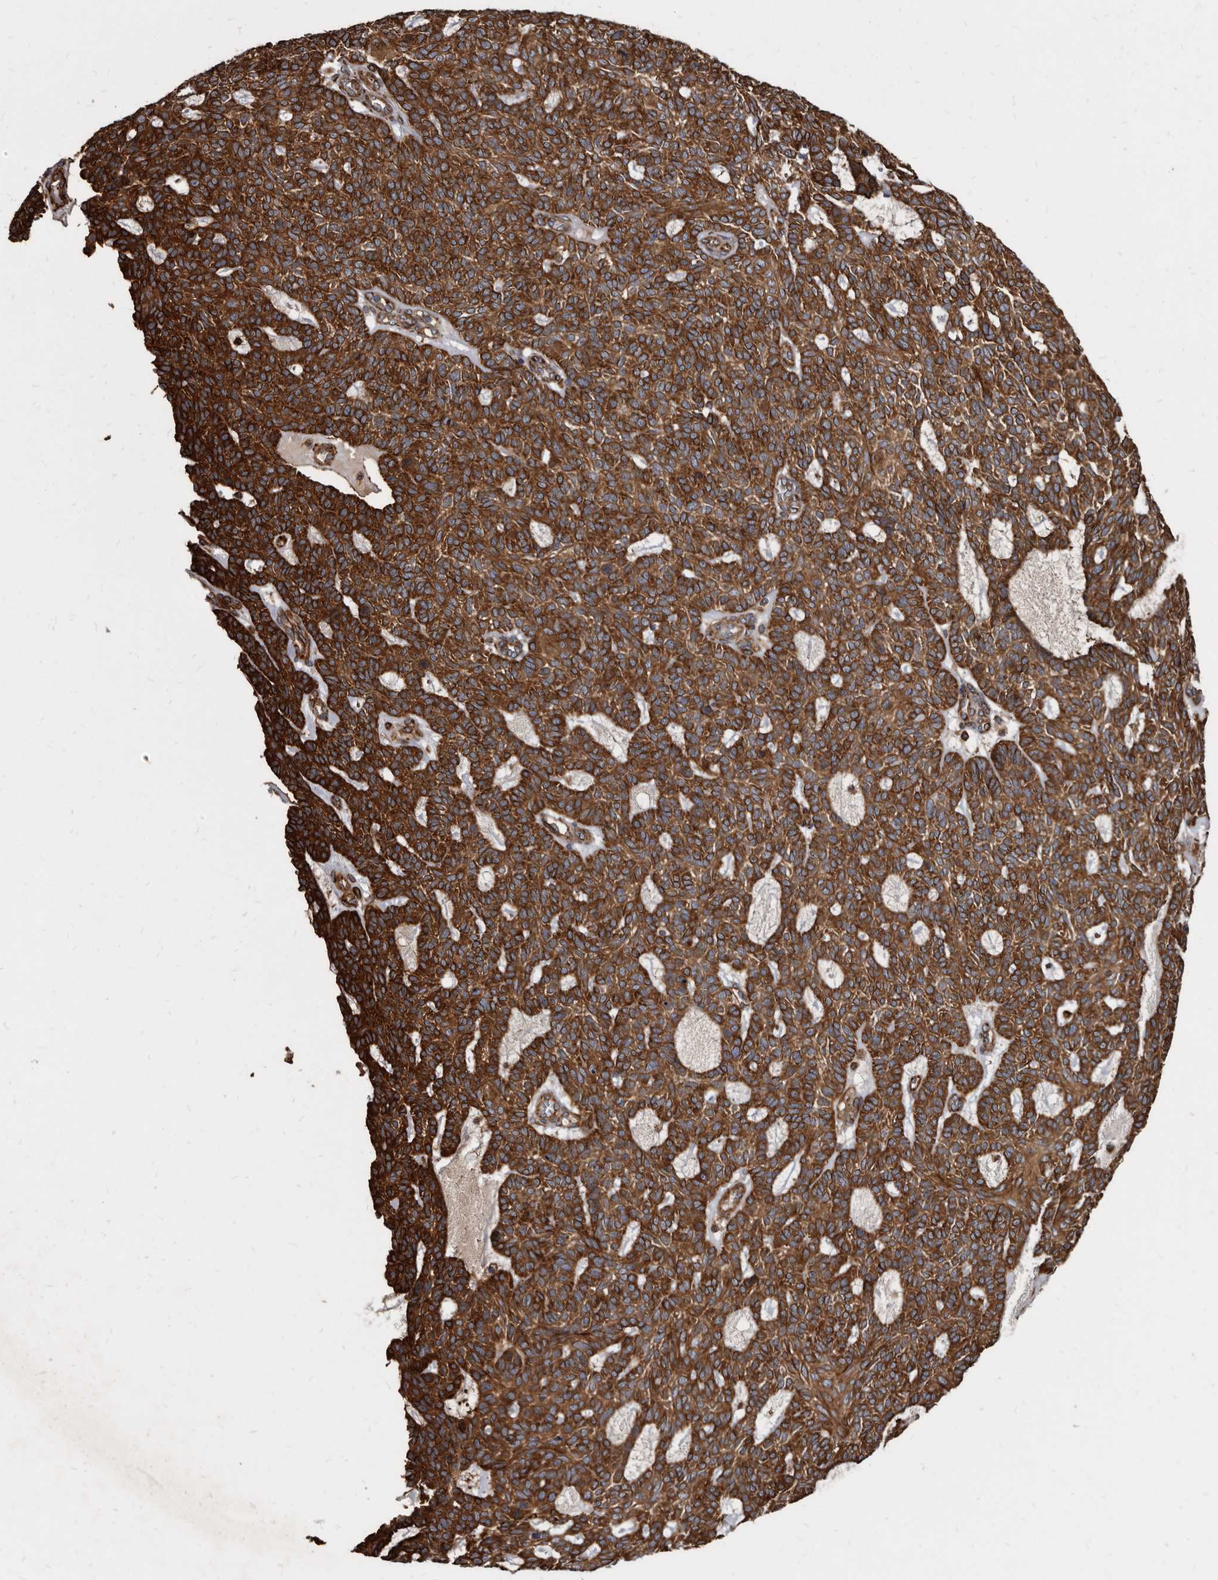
{"staining": {"intensity": "strong", "quantity": ">75%", "location": "cytoplasmic/membranous"}, "tissue": "skin cancer", "cell_type": "Tumor cells", "image_type": "cancer", "snomed": [{"axis": "morphology", "description": "Squamous cell carcinoma, NOS"}, {"axis": "topography", "description": "Skin"}], "caption": "Squamous cell carcinoma (skin) tissue displays strong cytoplasmic/membranous positivity in approximately >75% of tumor cells, visualized by immunohistochemistry.", "gene": "KCTD20", "patient": {"sex": "female", "age": 90}}